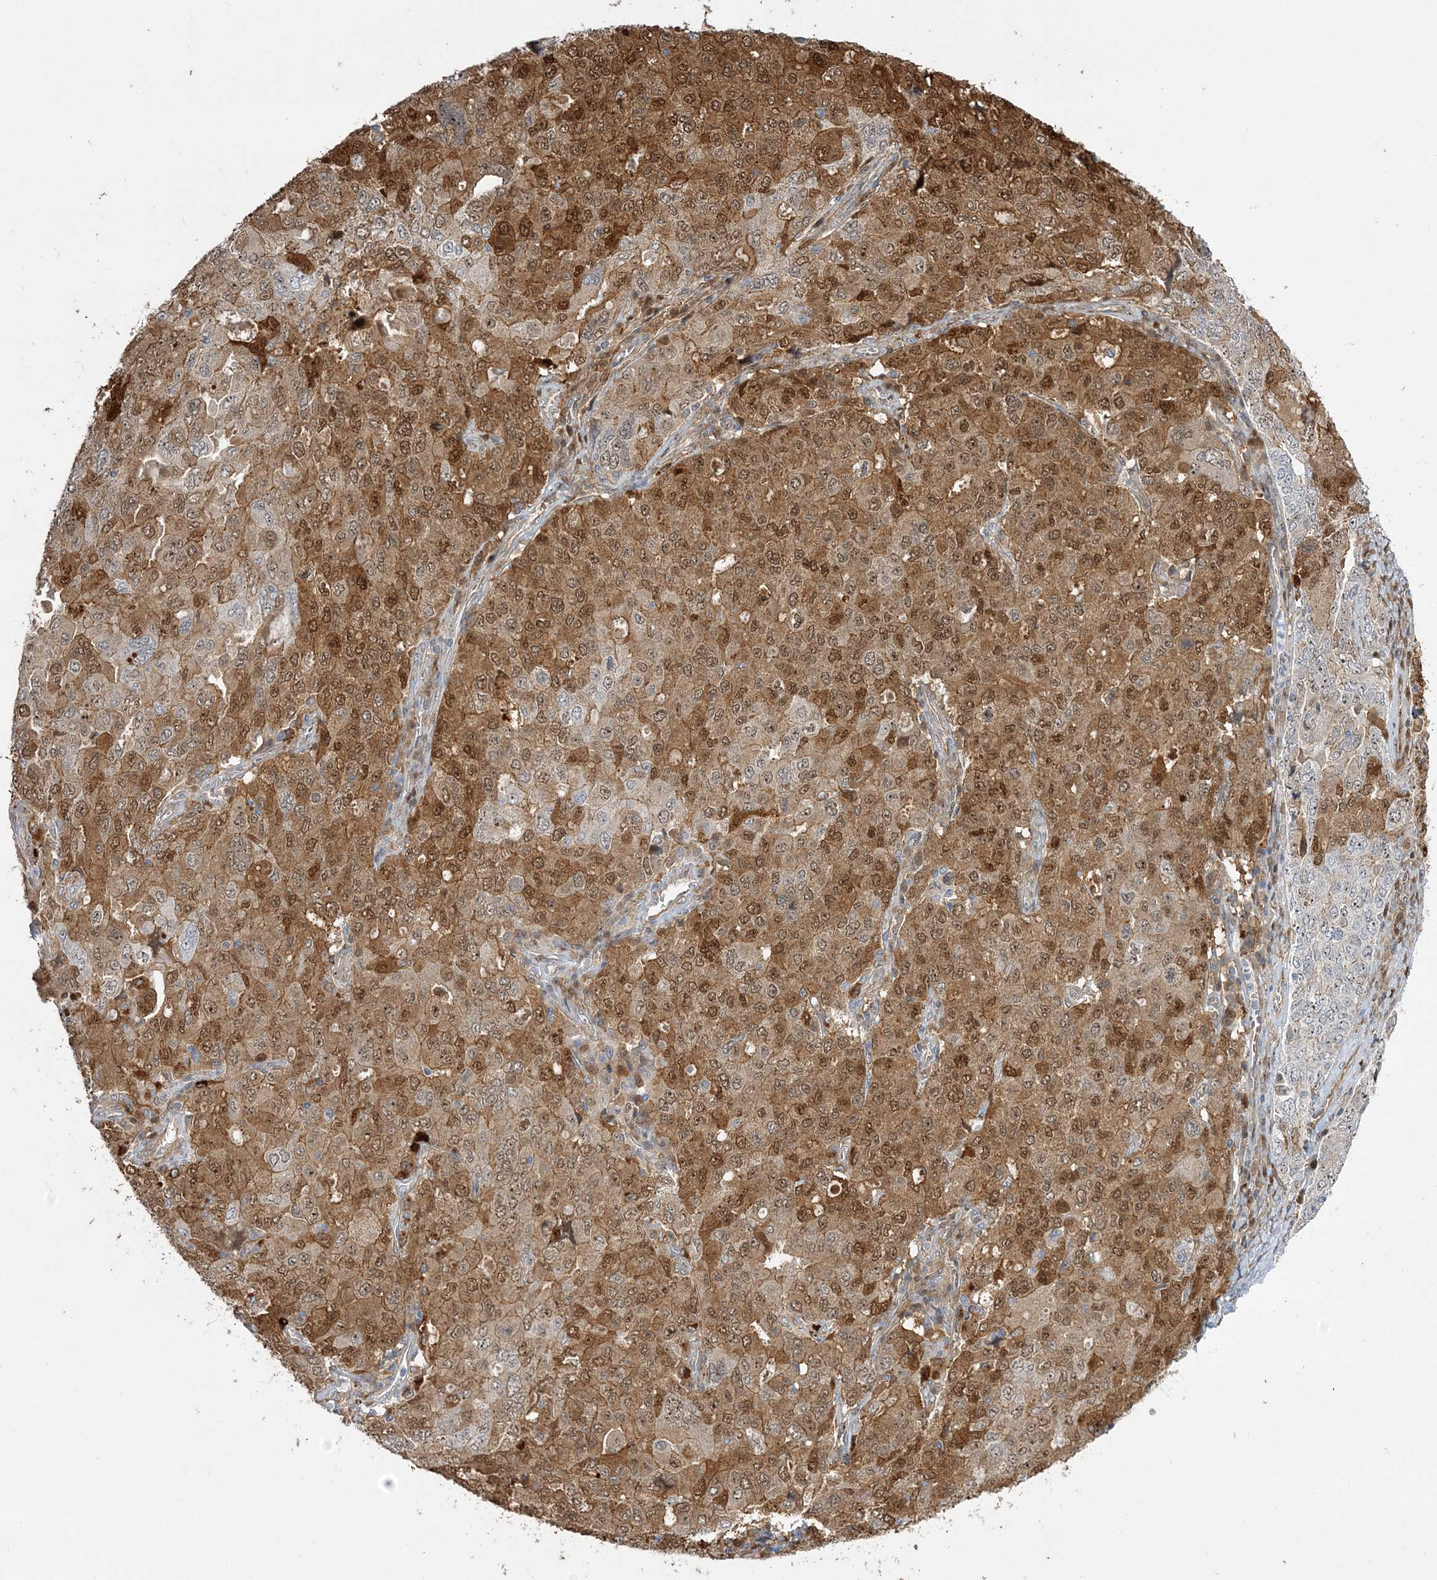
{"staining": {"intensity": "moderate", "quantity": ">75%", "location": "cytoplasmic/membranous,nuclear"}, "tissue": "ovarian cancer", "cell_type": "Tumor cells", "image_type": "cancer", "snomed": [{"axis": "morphology", "description": "Carcinoma, endometroid"}, {"axis": "topography", "description": "Ovary"}], "caption": "Protein expression analysis of human ovarian cancer (endometroid carcinoma) reveals moderate cytoplasmic/membranous and nuclear positivity in approximately >75% of tumor cells.", "gene": "NPM3", "patient": {"sex": "female", "age": 62}}